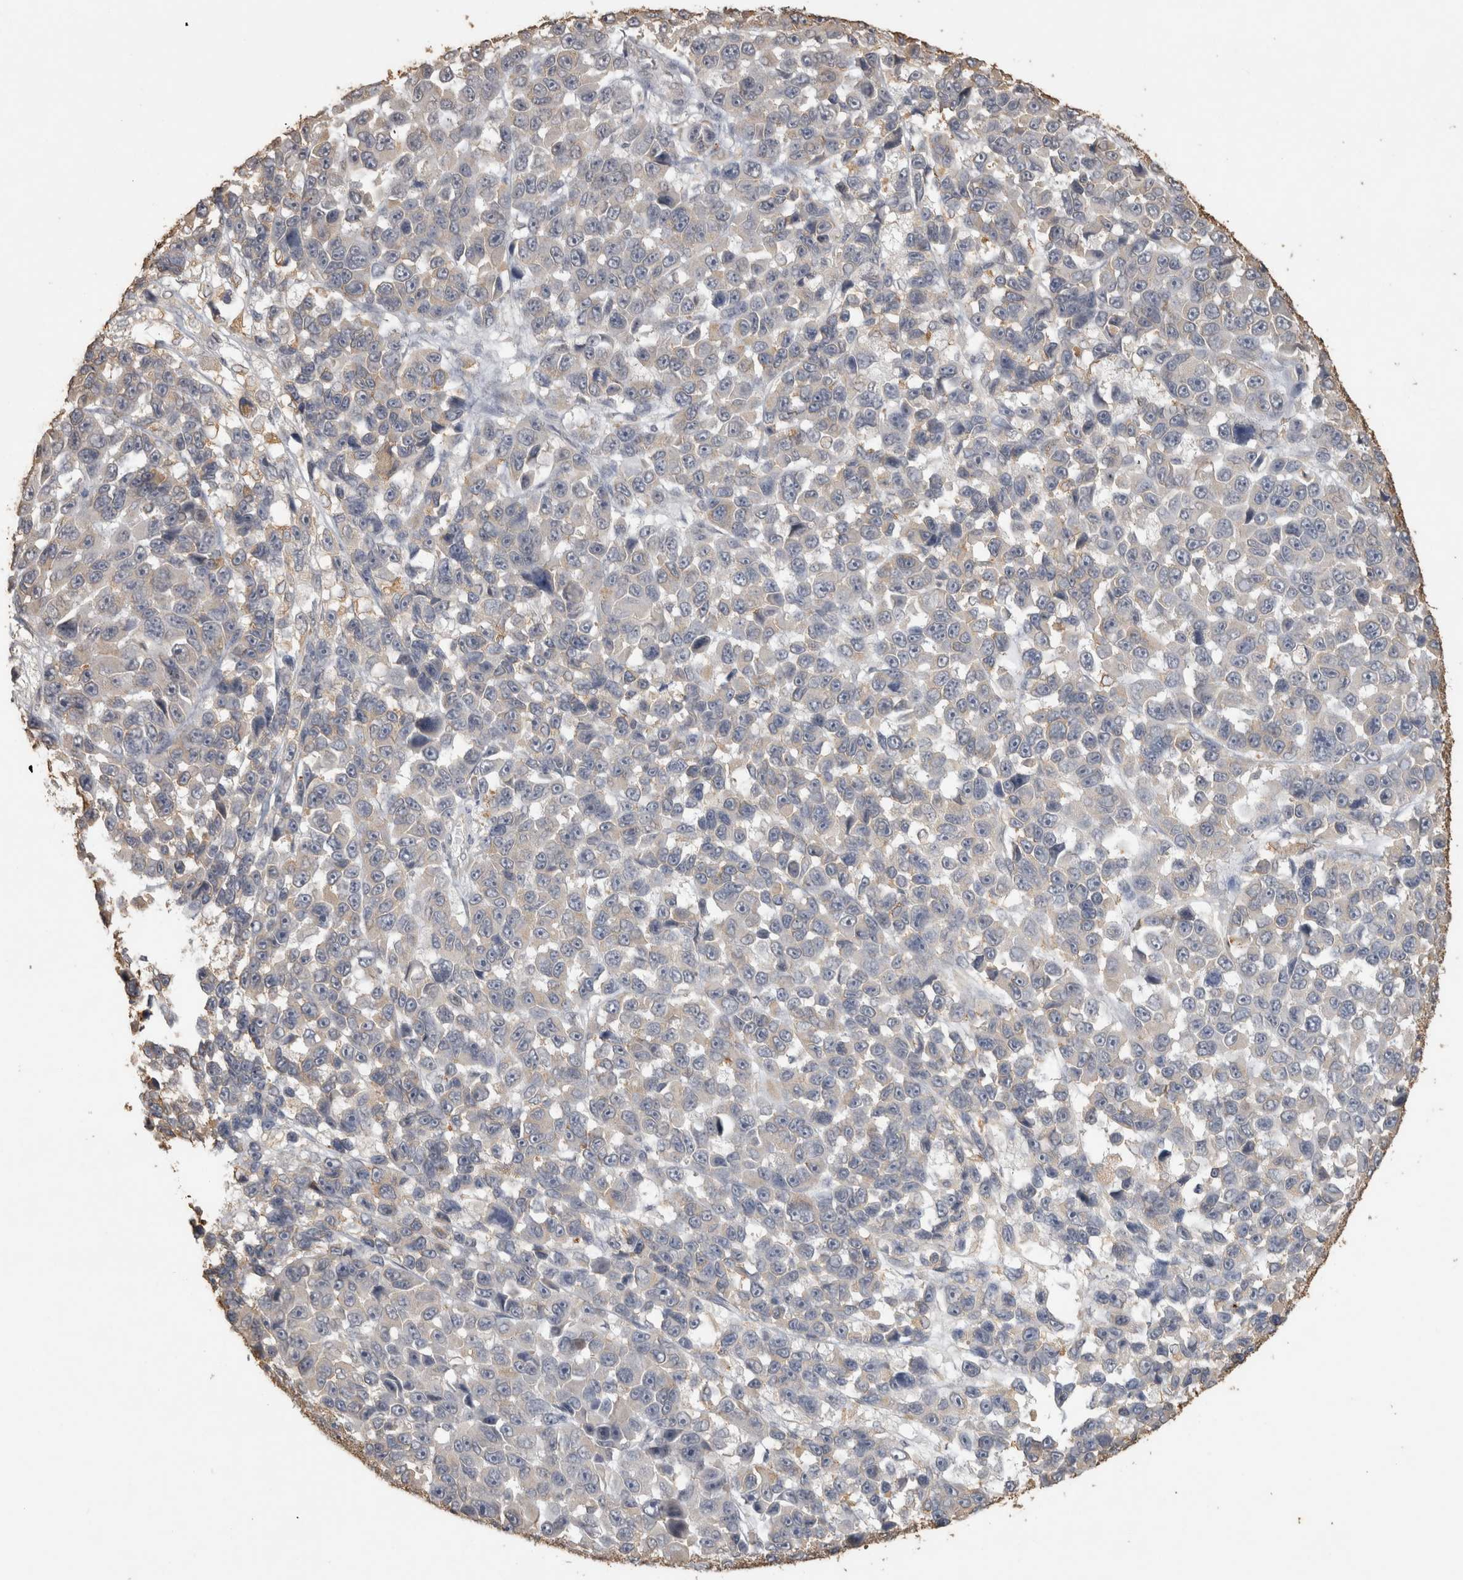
{"staining": {"intensity": "weak", "quantity": "<25%", "location": "cytoplasmic/membranous"}, "tissue": "melanoma", "cell_type": "Tumor cells", "image_type": "cancer", "snomed": [{"axis": "morphology", "description": "Malignant melanoma, NOS"}, {"axis": "topography", "description": "Skin"}], "caption": "This is an IHC photomicrograph of malignant melanoma. There is no expression in tumor cells.", "gene": "REPS2", "patient": {"sex": "male", "age": 53}}